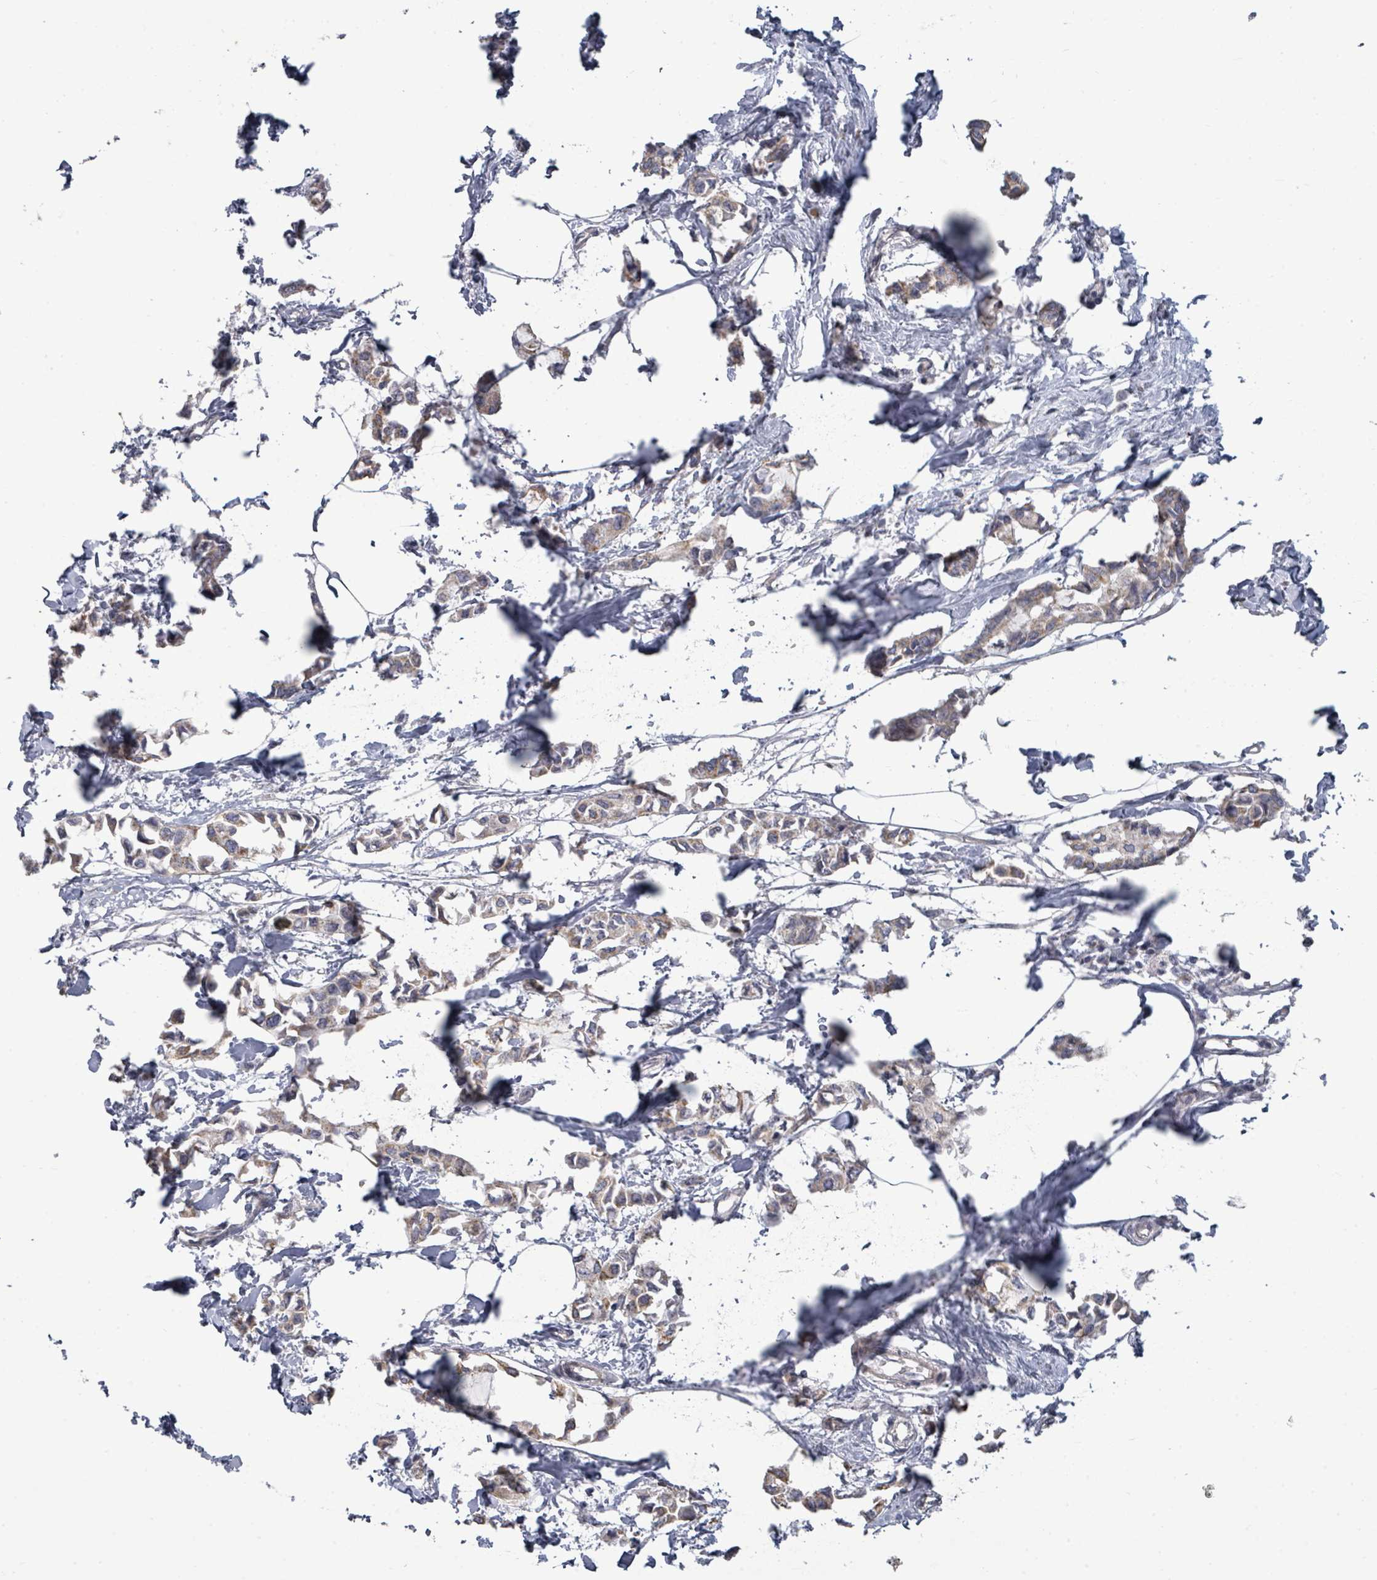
{"staining": {"intensity": "weak", "quantity": ">75%", "location": "cytoplasmic/membranous"}, "tissue": "breast cancer", "cell_type": "Tumor cells", "image_type": "cancer", "snomed": [{"axis": "morphology", "description": "Duct carcinoma"}, {"axis": "topography", "description": "Breast"}], "caption": "Immunohistochemistry image of neoplastic tissue: breast cancer (infiltrating ductal carcinoma) stained using IHC exhibits low levels of weak protein expression localized specifically in the cytoplasmic/membranous of tumor cells, appearing as a cytoplasmic/membranous brown color.", "gene": "ASB12", "patient": {"sex": "female", "age": 73}}